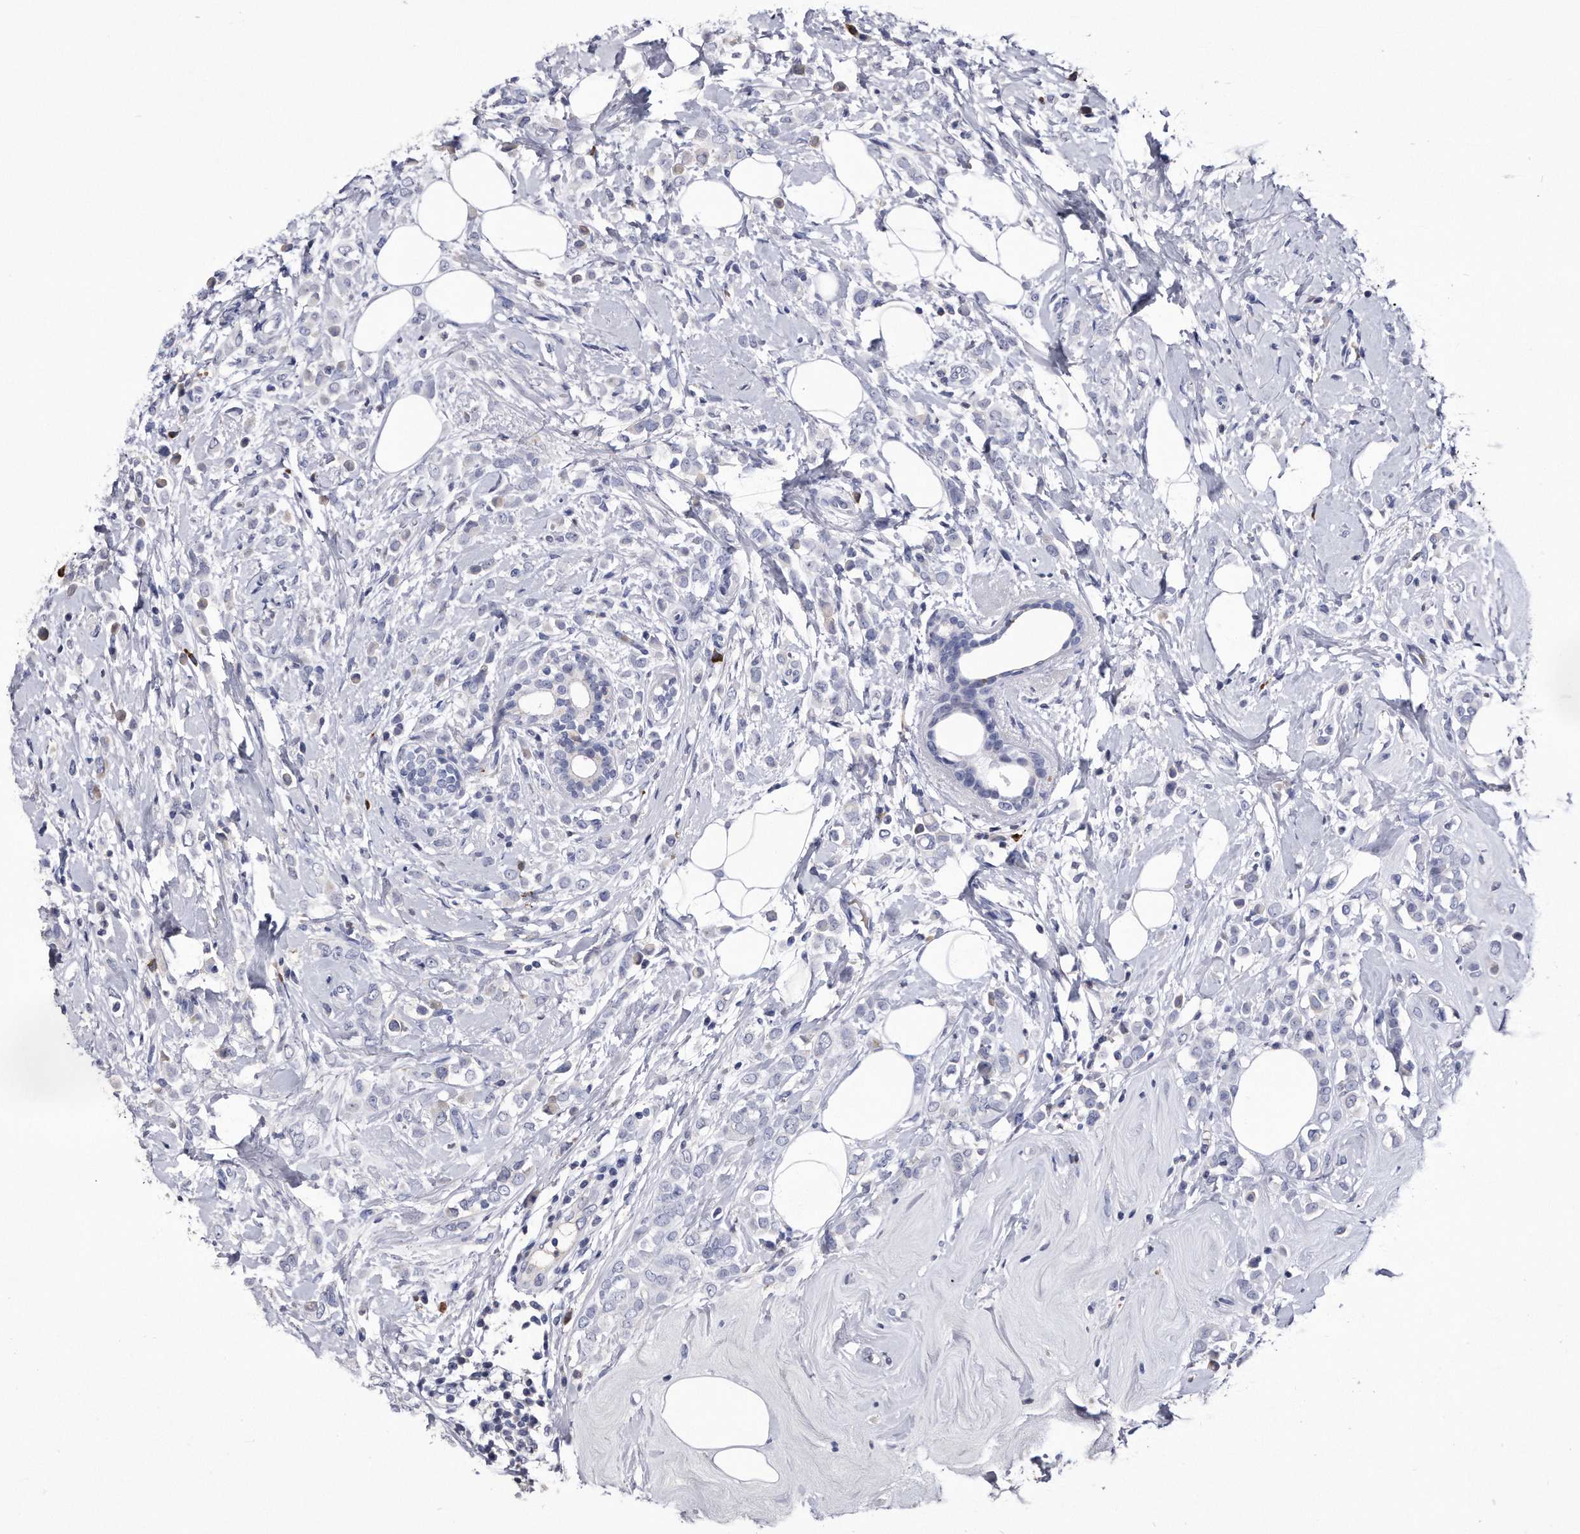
{"staining": {"intensity": "negative", "quantity": "none", "location": "none"}, "tissue": "breast cancer", "cell_type": "Tumor cells", "image_type": "cancer", "snomed": [{"axis": "morphology", "description": "Lobular carcinoma"}, {"axis": "topography", "description": "Breast"}], "caption": "High power microscopy photomicrograph of an immunohistochemistry (IHC) photomicrograph of breast lobular carcinoma, revealing no significant positivity in tumor cells.", "gene": "KCTD8", "patient": {"sex": "female", "age": 47}}